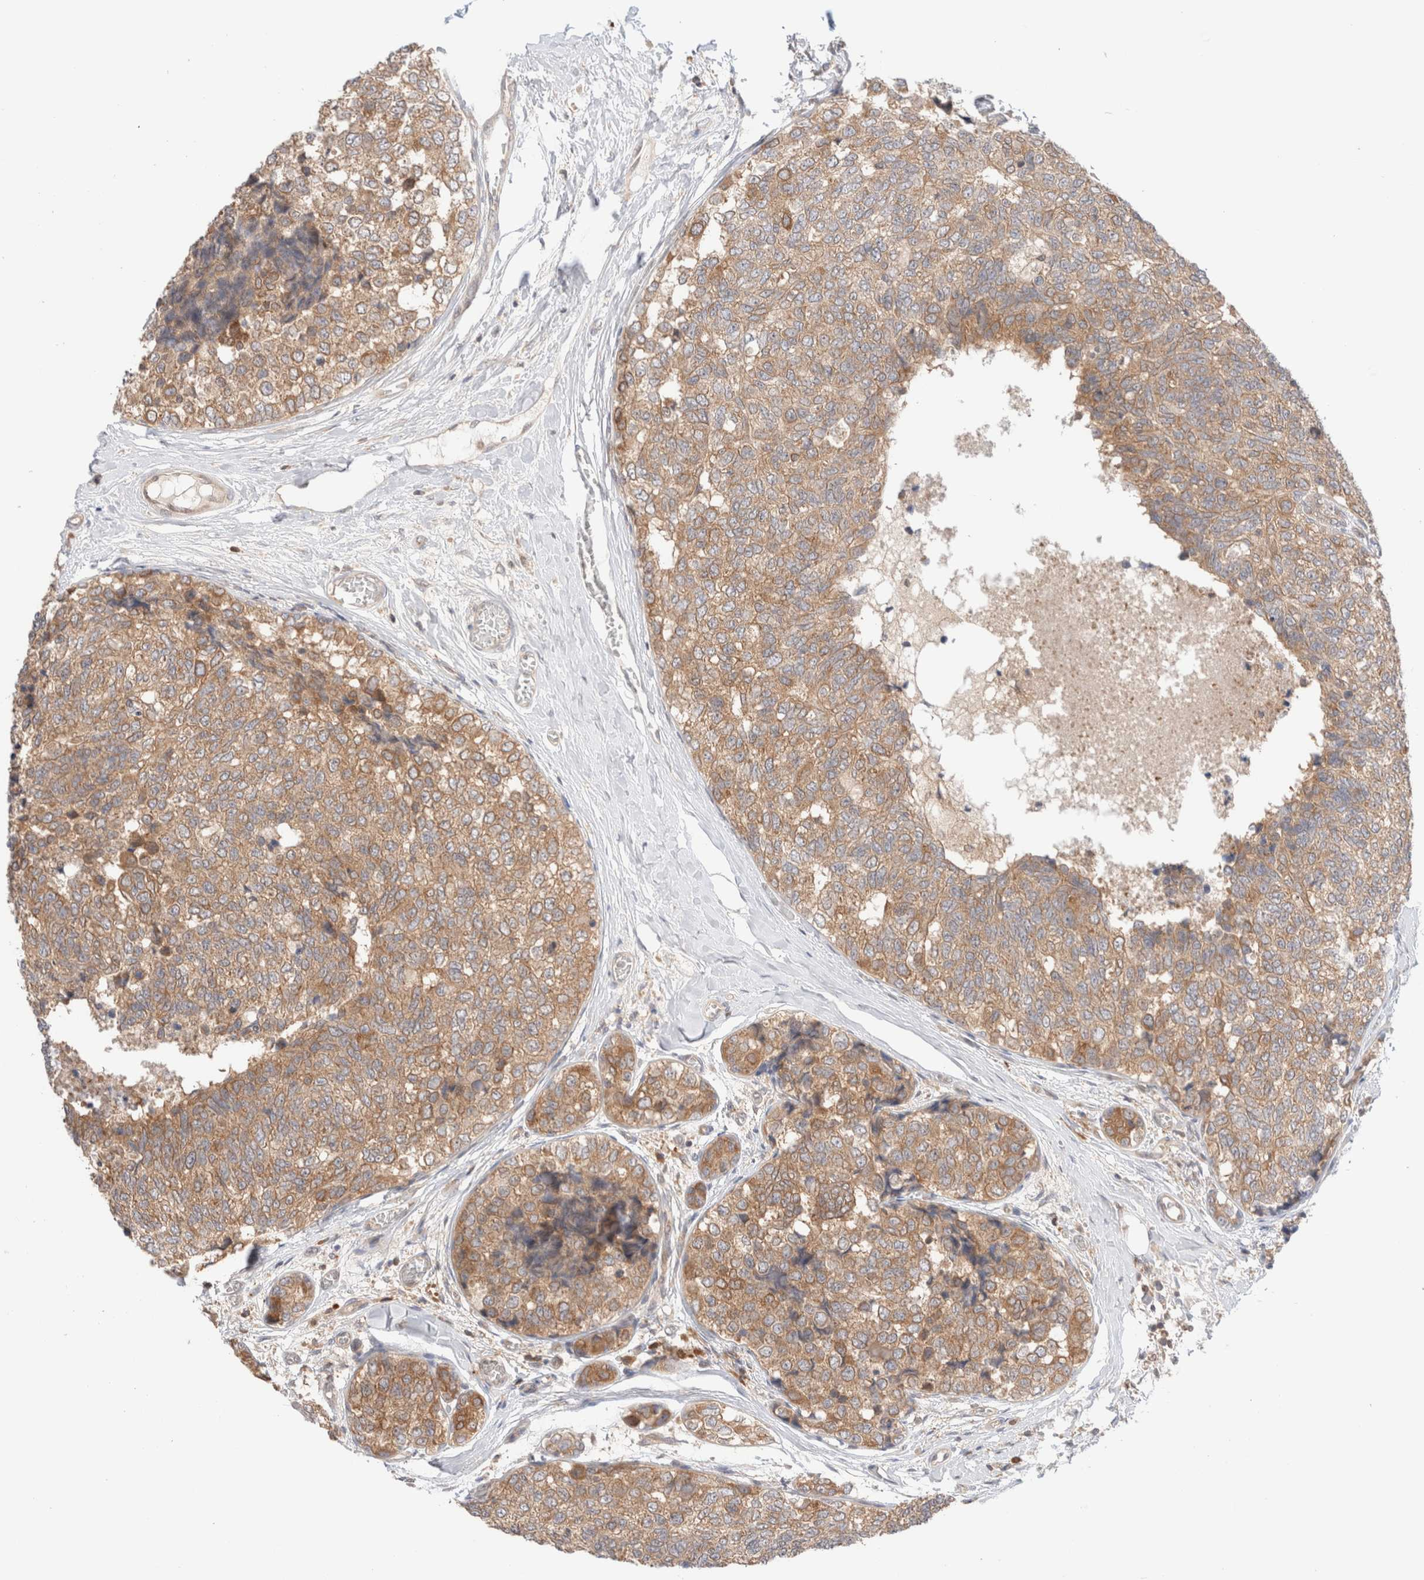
{"staining": {"intensity": "moderate", "quantity": ">75%", "location": "cytoplasmic/membranous"}, "tissue": "breast cancer", "cell_type": "Tumor cells", "image_type": "cancer", "snomed": [{"axis": "morphology", "description": "Normal tissue, NOS"}, {"axis": "morphology", "description": "Duct carcinoma"}, {"axis": "topography", "description": "Breast"}], "caption": "Brown immunohistochemical staining in human infiltrating ductal carcinoma (breast) shows moderate cytoplasmic/membranous expression in about >75% of tumor cells. (brown staining indicates protein expression, while blue staining denotes nuclei).", "gene": "XKR4", "patient": {"sex": "female", "age": 43}}